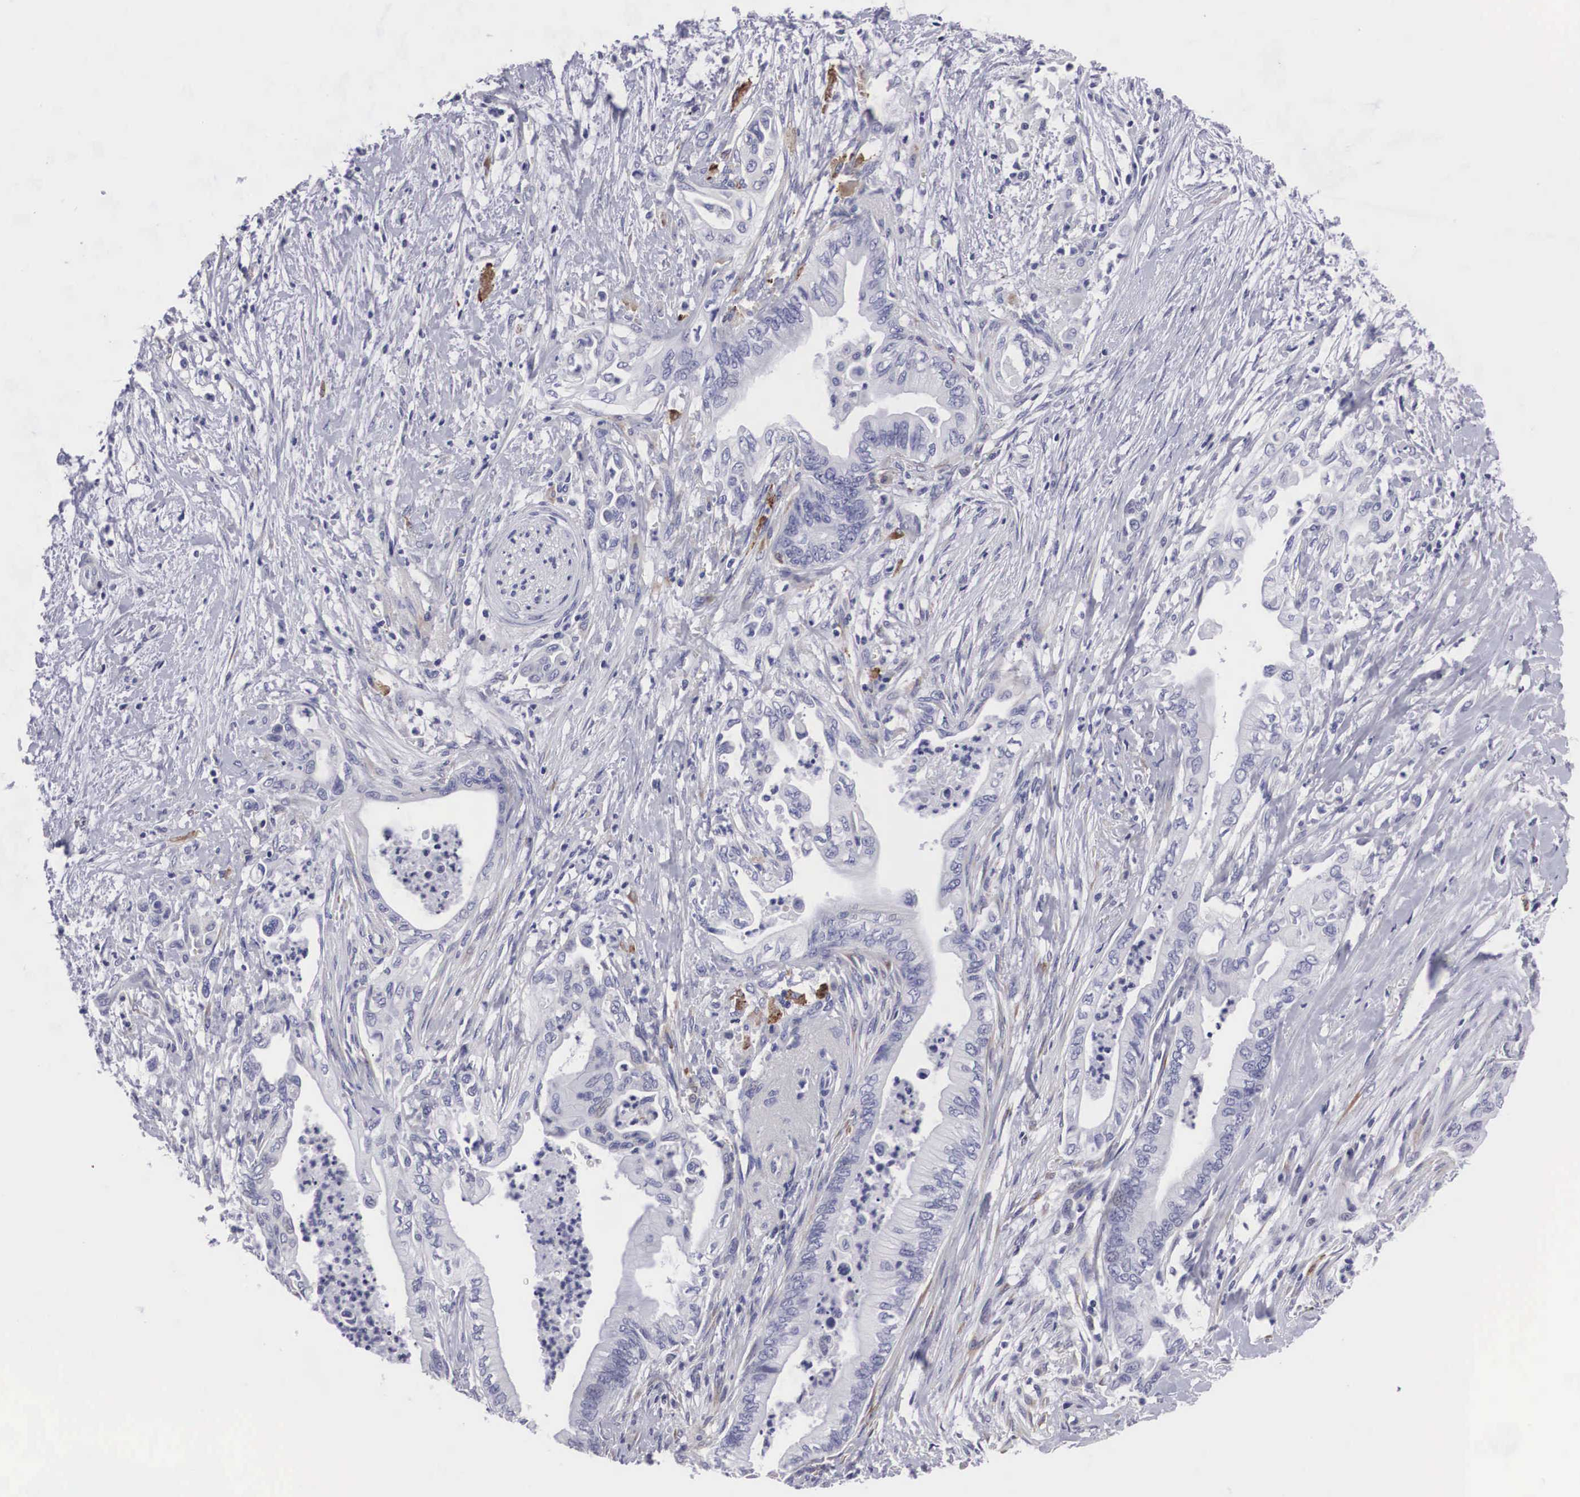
{"staining": {"intensity": "negative", "quantity": "none", "location": "none"}, "tissue": "pancreatic cancer", "cell_type": "Tumor cells", "image_type": "cancer", "snomed": [{"axis": "morphology", "description": "Adenocarcinoma, NOS"}, {"axis": "topography", "description": "Pancreas"}], "caption": "This is an IHC photomicrograph of adenocarcinoma (pancreatic). There is no expression in tumor cells.", "gene": "ARMCX3", "patient": {"sex": "female", "age": 66}}